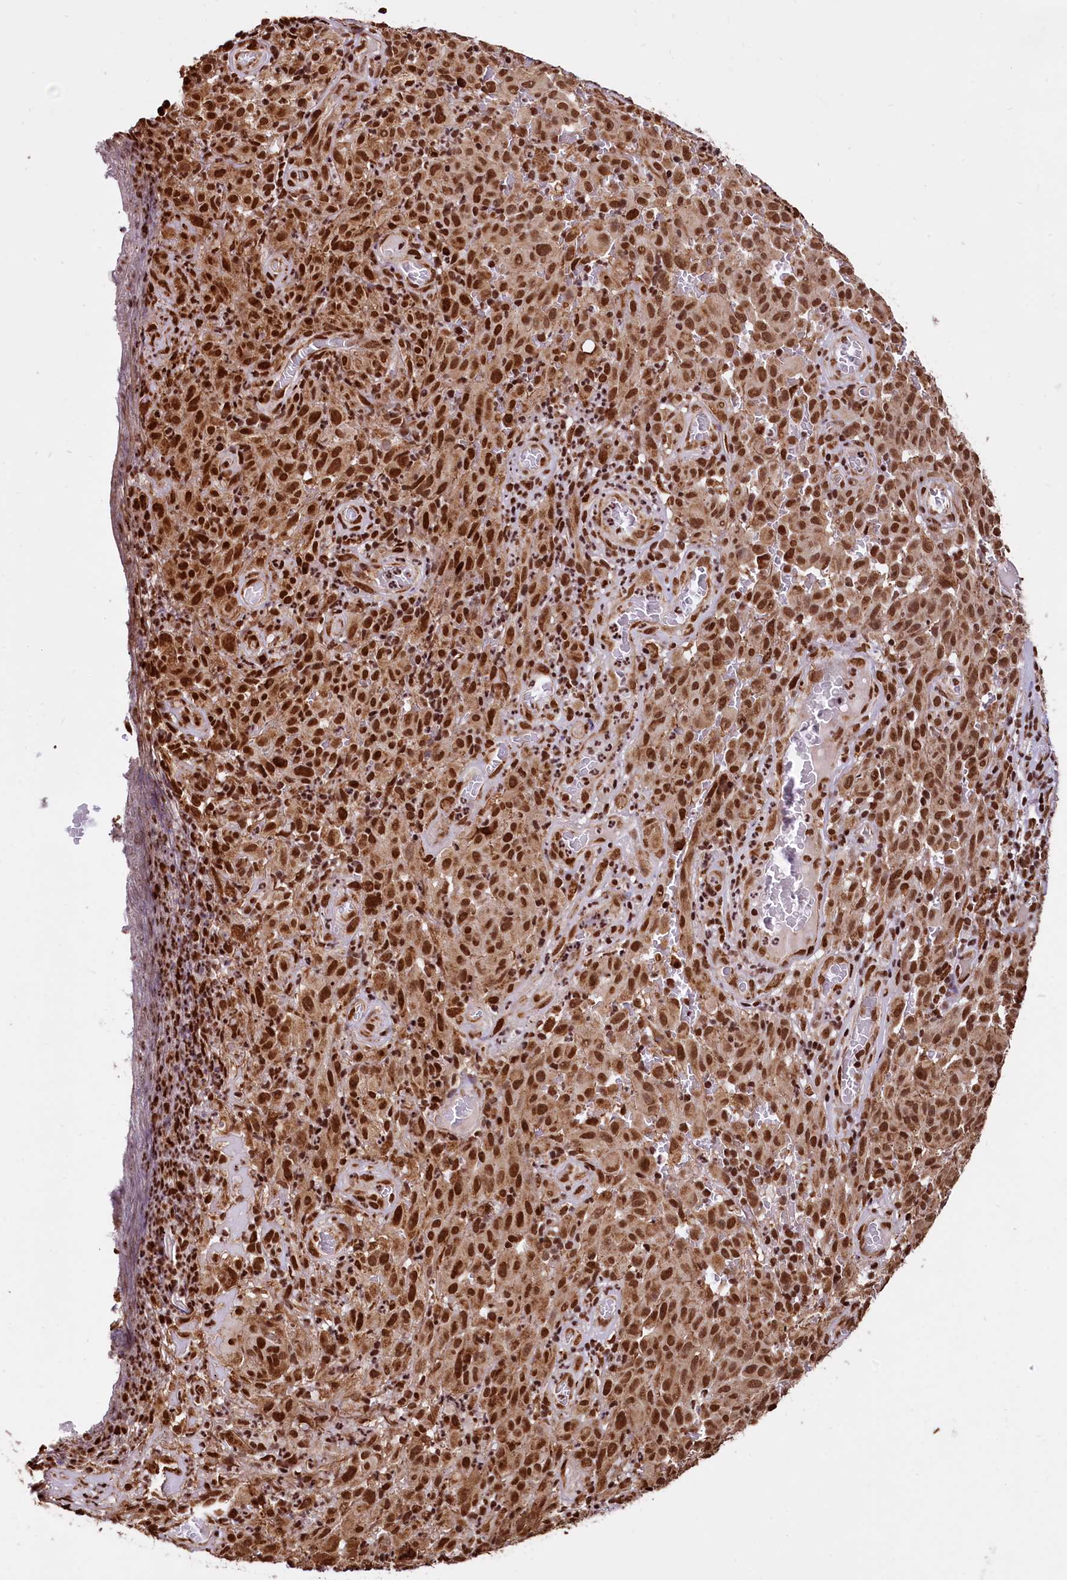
{"staining": {"intensity": "moderate", "quantity": ">75%", "location": "cytoplasmic/membranous,nuclear"}, "tissue": "melanoma", "cell_type": "Tumor cells", "image_type": "cancer", "snomed": [{"axis": "morphology", "description": "Malignant melanoma, NOS"}, {"axis": "topography", "description": "Skin"}], "caption": "This photomicrograph demonstrates immunohistochemistry (IHC) staining of human melanoma, with medium moderate cytoplasmic/membranous and nuclear positivity in approximately >75% of tumor cells.", "gene": "PDS5B", "patient": {"sex": "female", "age": 82}}